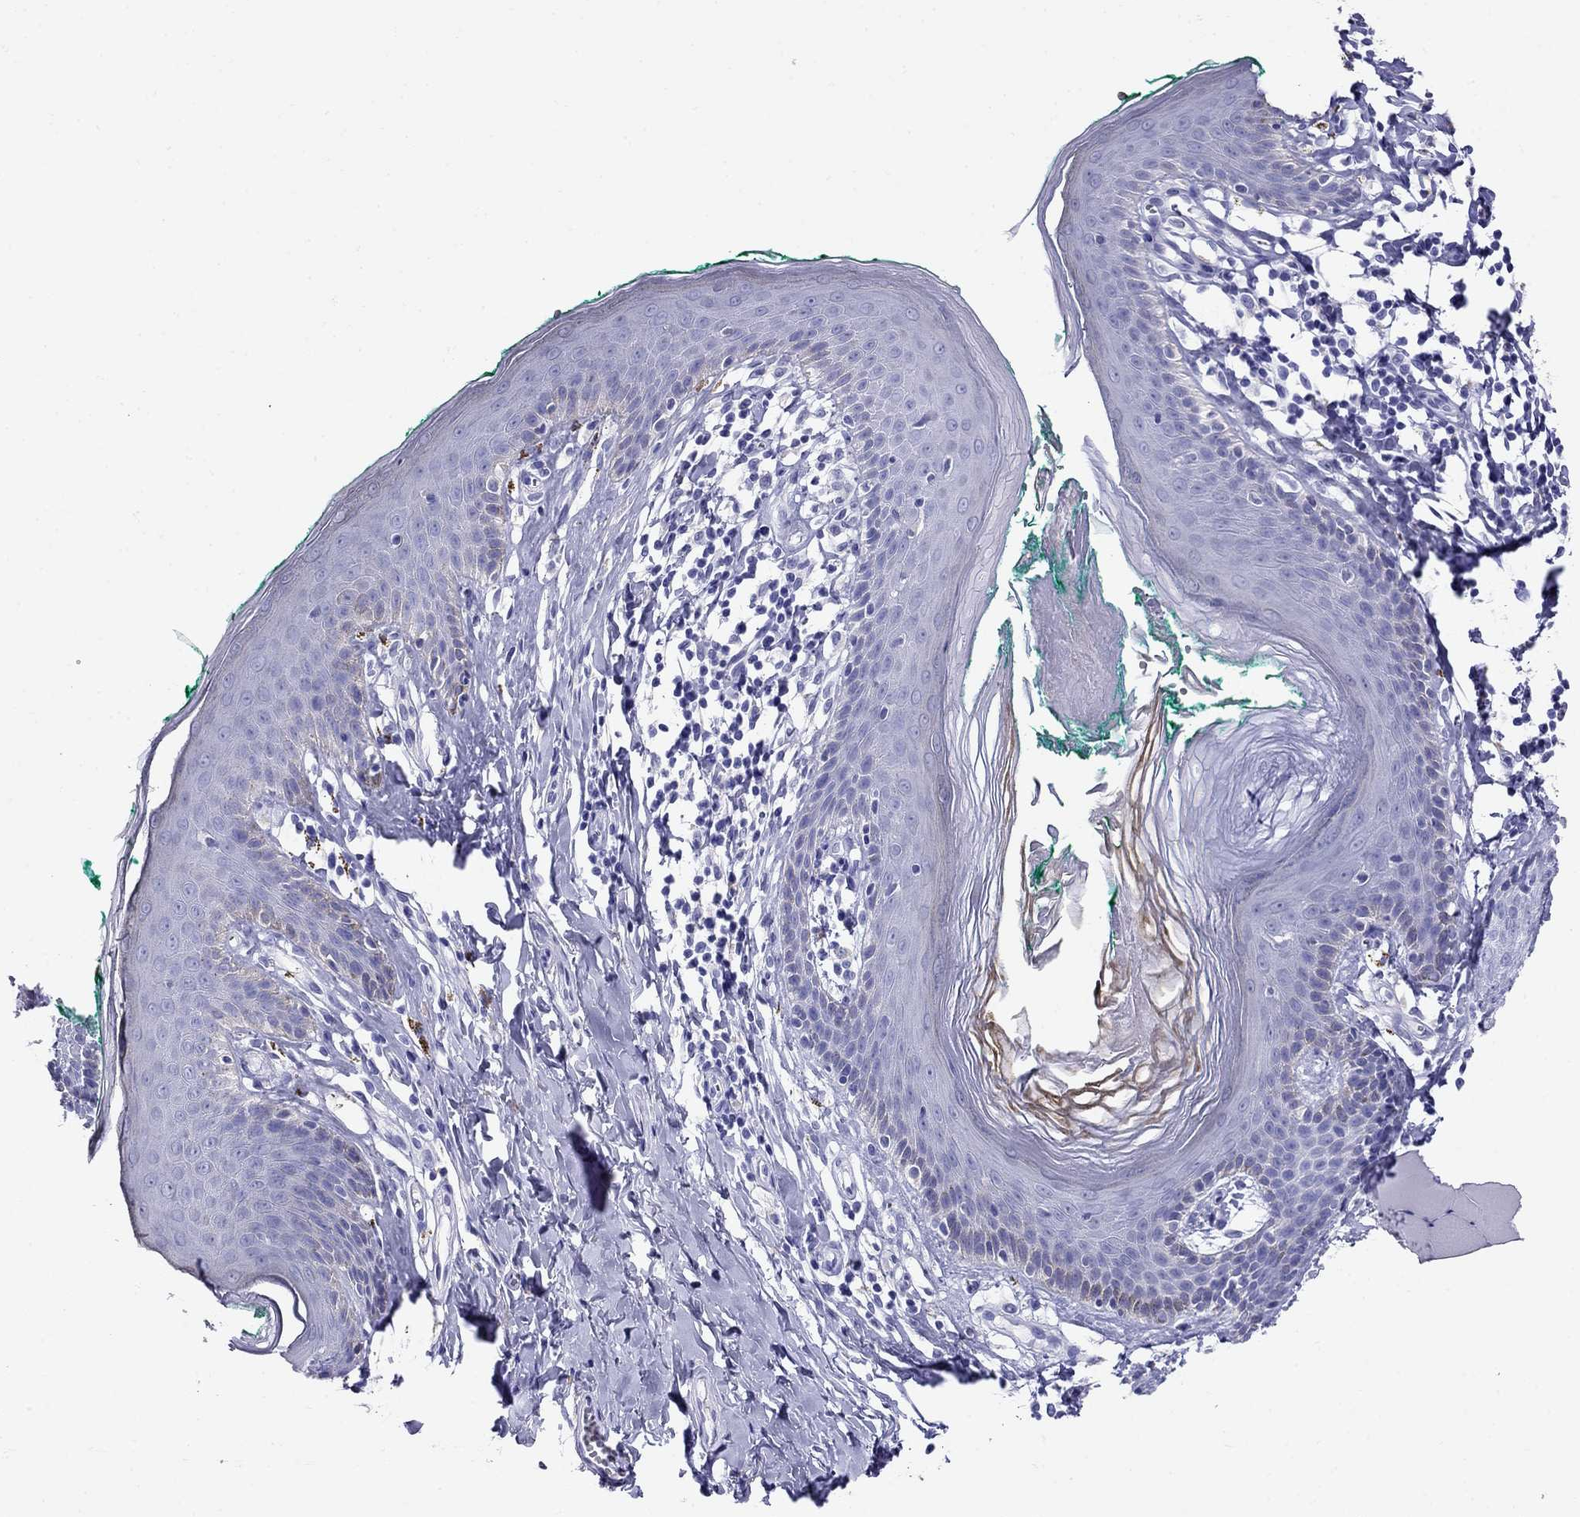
{"staining": {"intensity": "negative", "quantity": "none", "location": "none"}, "tissue": "skin", "cell_type": "Epidermal cells", "image_type": "normal", "snomed": [{"axis": "morphology", "description": "Normal tissue, NOS"}, {"axis": "topography", "description": "Vulva"}], "caption": "IHC photomicrograph of benign human skin stained for a protein (brown), which reveals no positivity in epidermal cells.", "gene": "MC5R", "patient": {"sex": "female", "age": 66}}